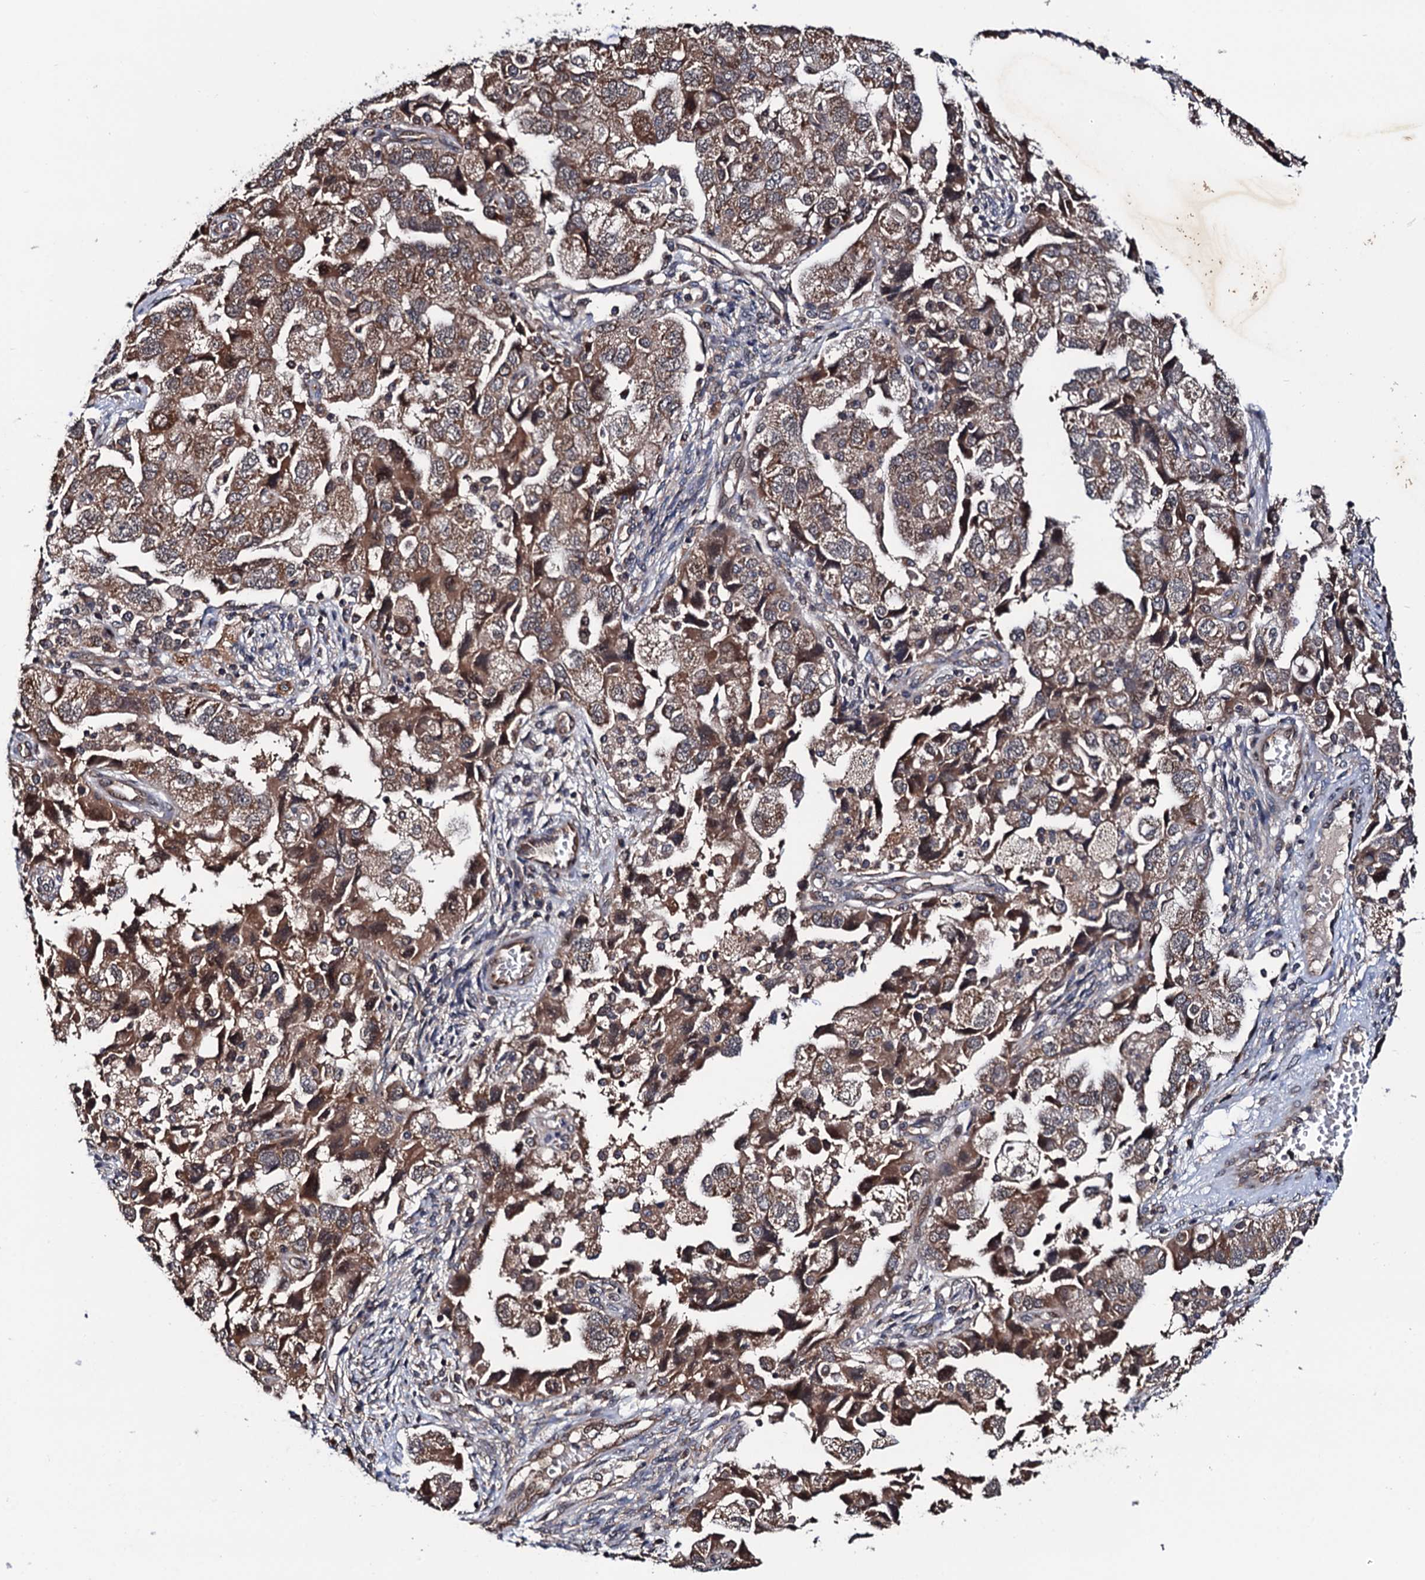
{"staining": {"intensity": "moderate", "quantity": ">75%", "location": "cytoplasmic/membranous"}, "tissue": "ovarian cancer", "cell_type": "Tumor cells", "image_type": "cancer", "snomed": [{"axis": "morphology", "description": "Carcinoma, NOS"}, {"axis": "morphology", "description": "Cystadenocarcinoma, serous, NOS"}, {"axis": "topography", "description": "Ovary"}], "caption": "The histopathology image demonstrates staining of carcinoma (ovarian), revealing moderate cytoplasmic/membranous protein staining (brown color) within tumor cells. (Brightfield microscopy of DAB IHC at high magnification).", "gene": "NAA16", "patient": {"sex": "female", "age": 69}}